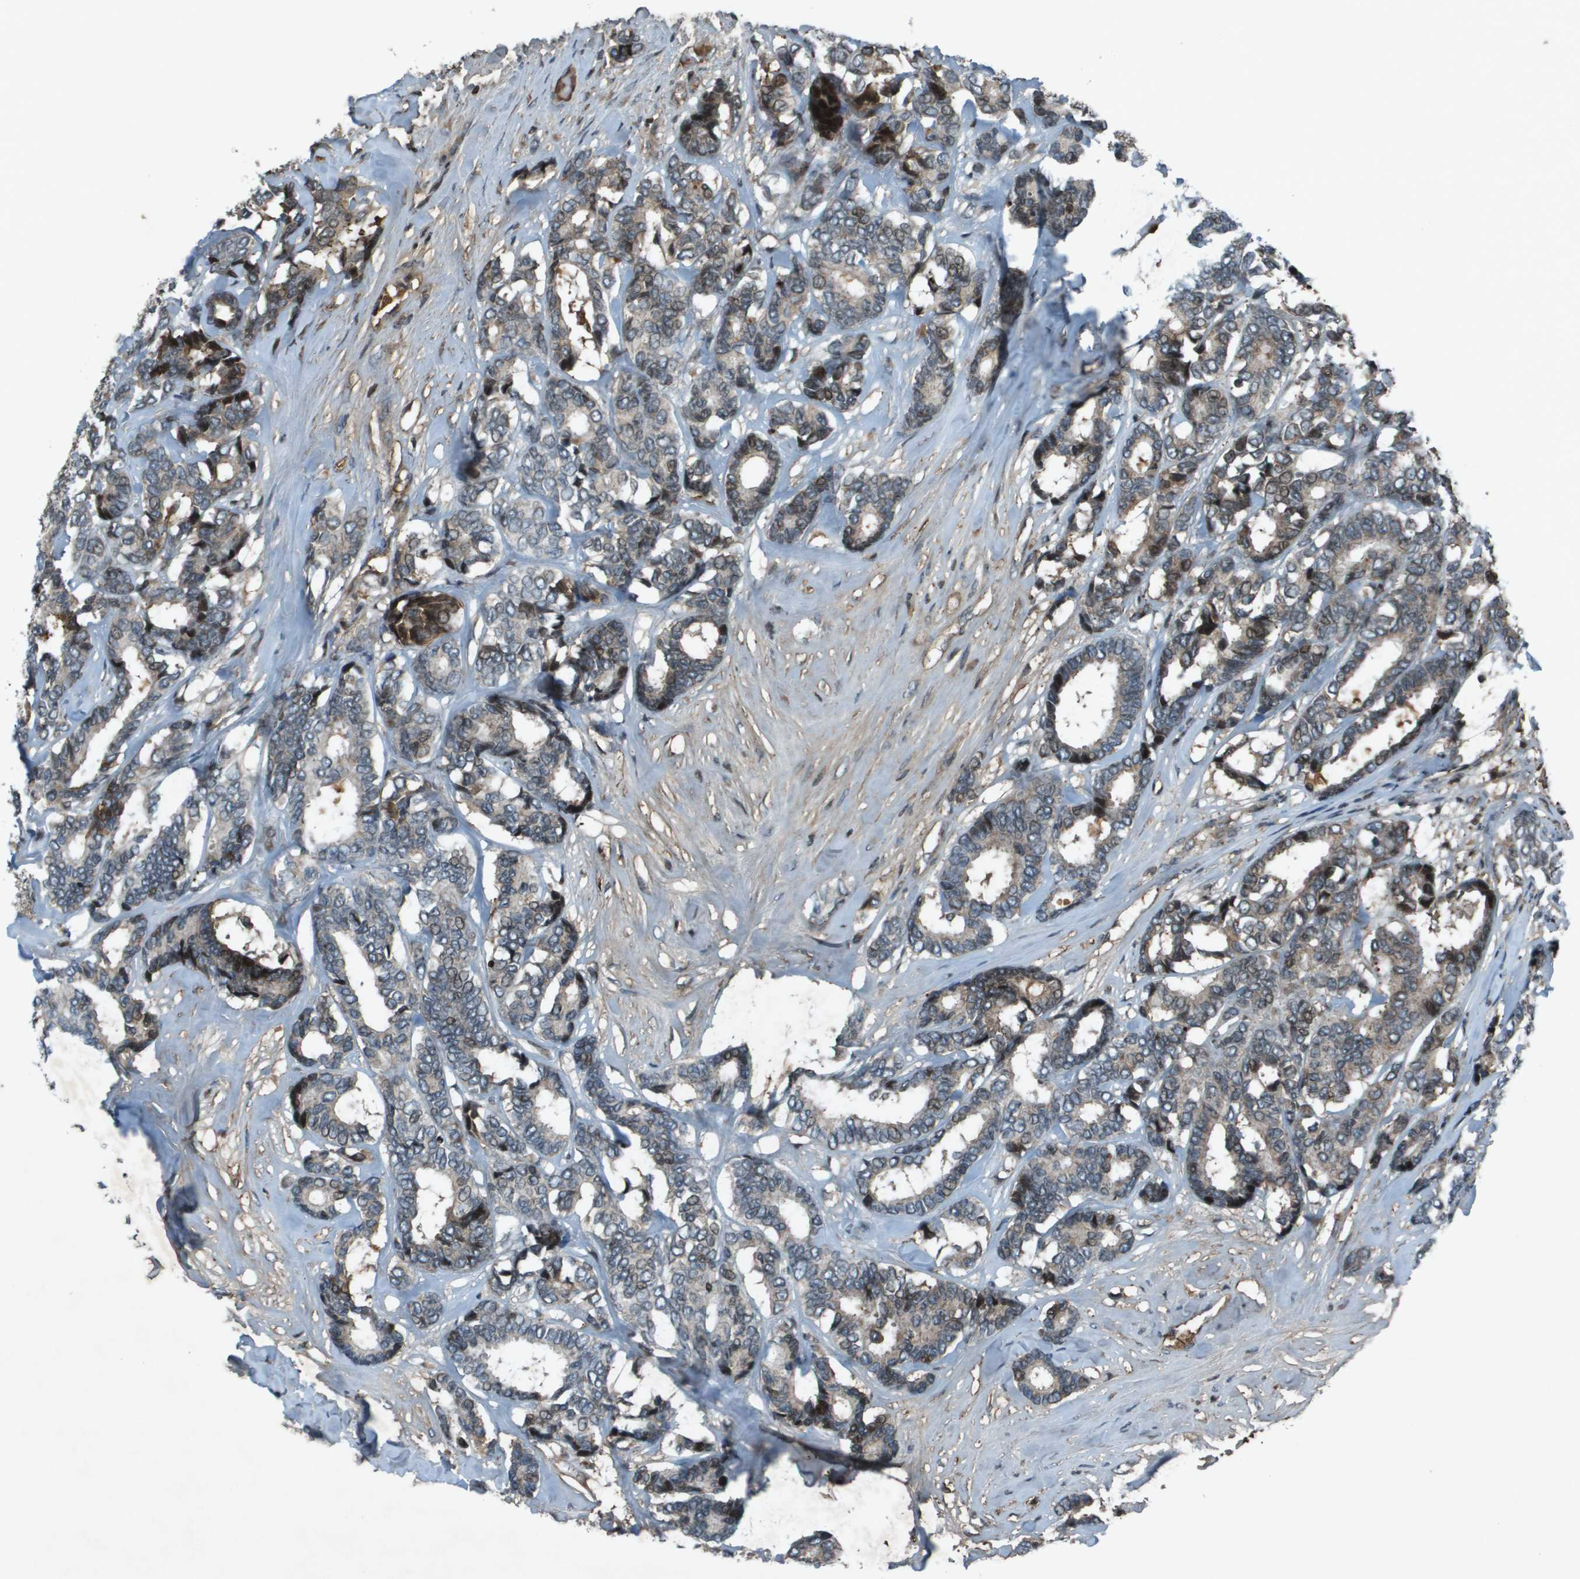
{"staining": {"intensity": "weak", "quantity": "25%-75%", "location": "cytoplasmic/membranous"}, "tissue": "breast cancer", "cell_type": "Tumor cells", "image_type": "cancer", "snomed": [{"axis": "morphology", "description": "Duct carcinoma"}, {"axis": "topography", "description": "Breast"}], "caption": "Tumor cells show low levels of weak cytoplasmic/membranous positivity in about 25%-75% of cells in breast cancer. The protein is shown in brown color, while the nuclei are stained blue.", "gene": "CXCL12", "patient": {"sex": "female", "age": 87}}